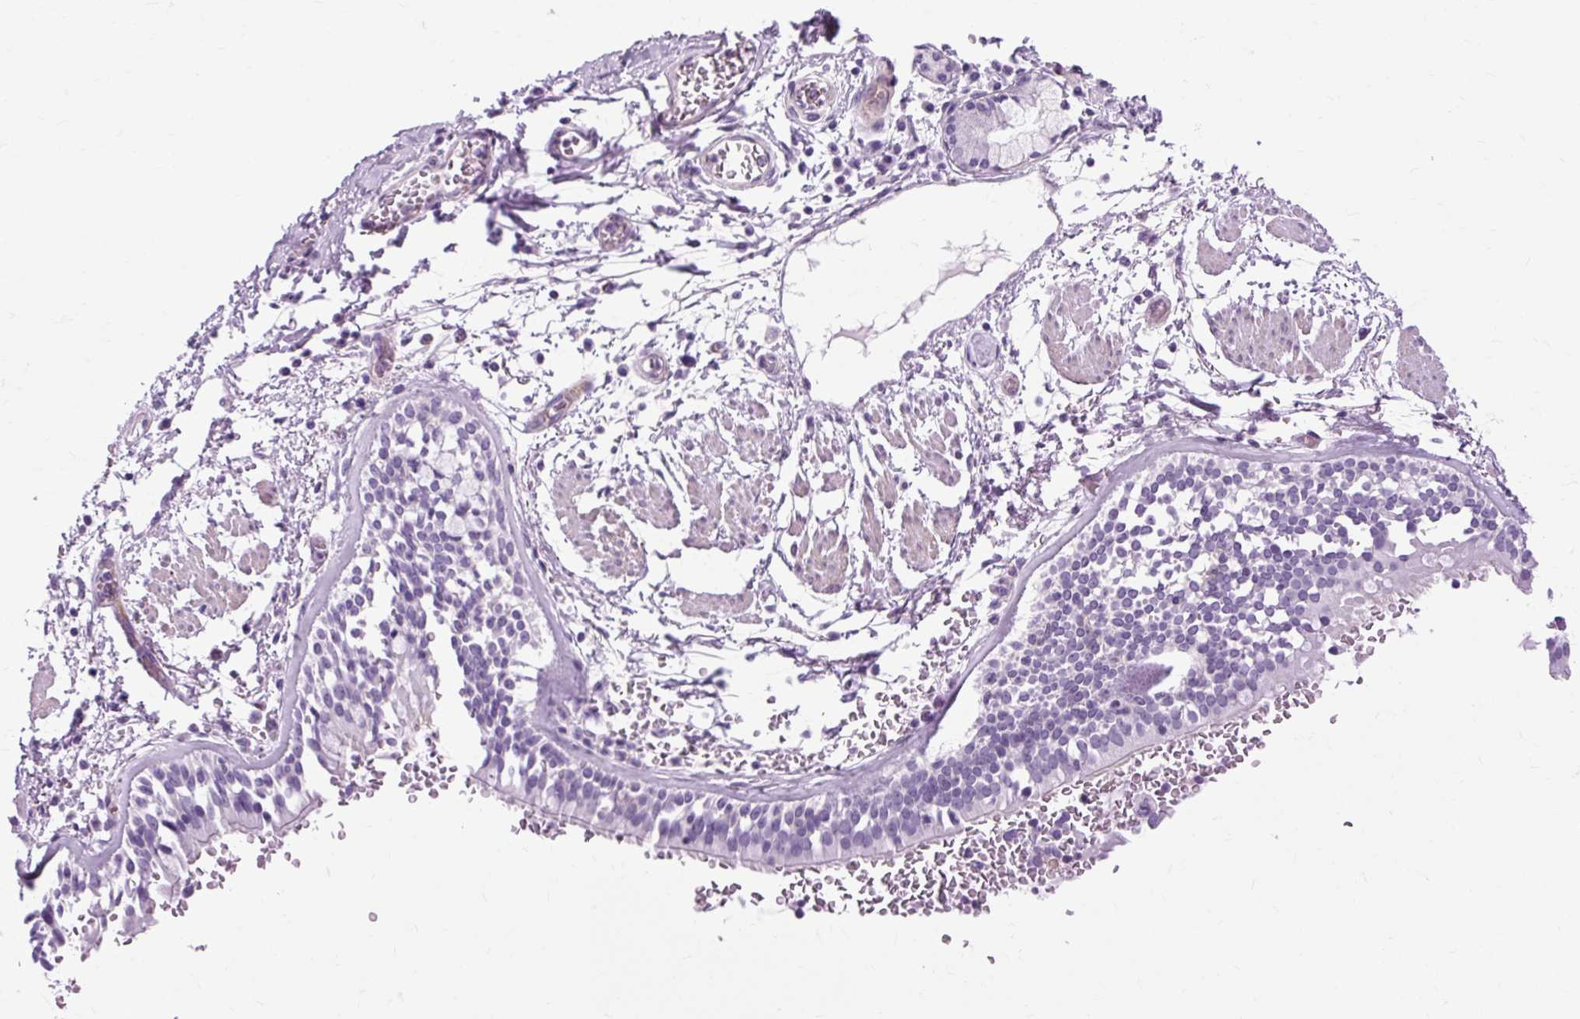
{"staining": {"intensity": "negative", "quantity": "none", "location": "none"}, "tissue": "adipose tissue", "cell_type": "Adipocytes", "image_type": "normal", "snomed": [{"axis": "morphology", "description": "Normal tissue, NOS"}, {"axis": "morphology", "description": "Degeneration, NOS"}, {"axis": "topography", "description": "Cartilage tissue"}, {"axis": "topography", "description": "Lung"}], "caption": "This is an IHC photomicrograph of normal adipose tissue. There is no positivity in adipocytes.", "gene": "OOEP", "patient": {"sex": "female", "age": 61}}